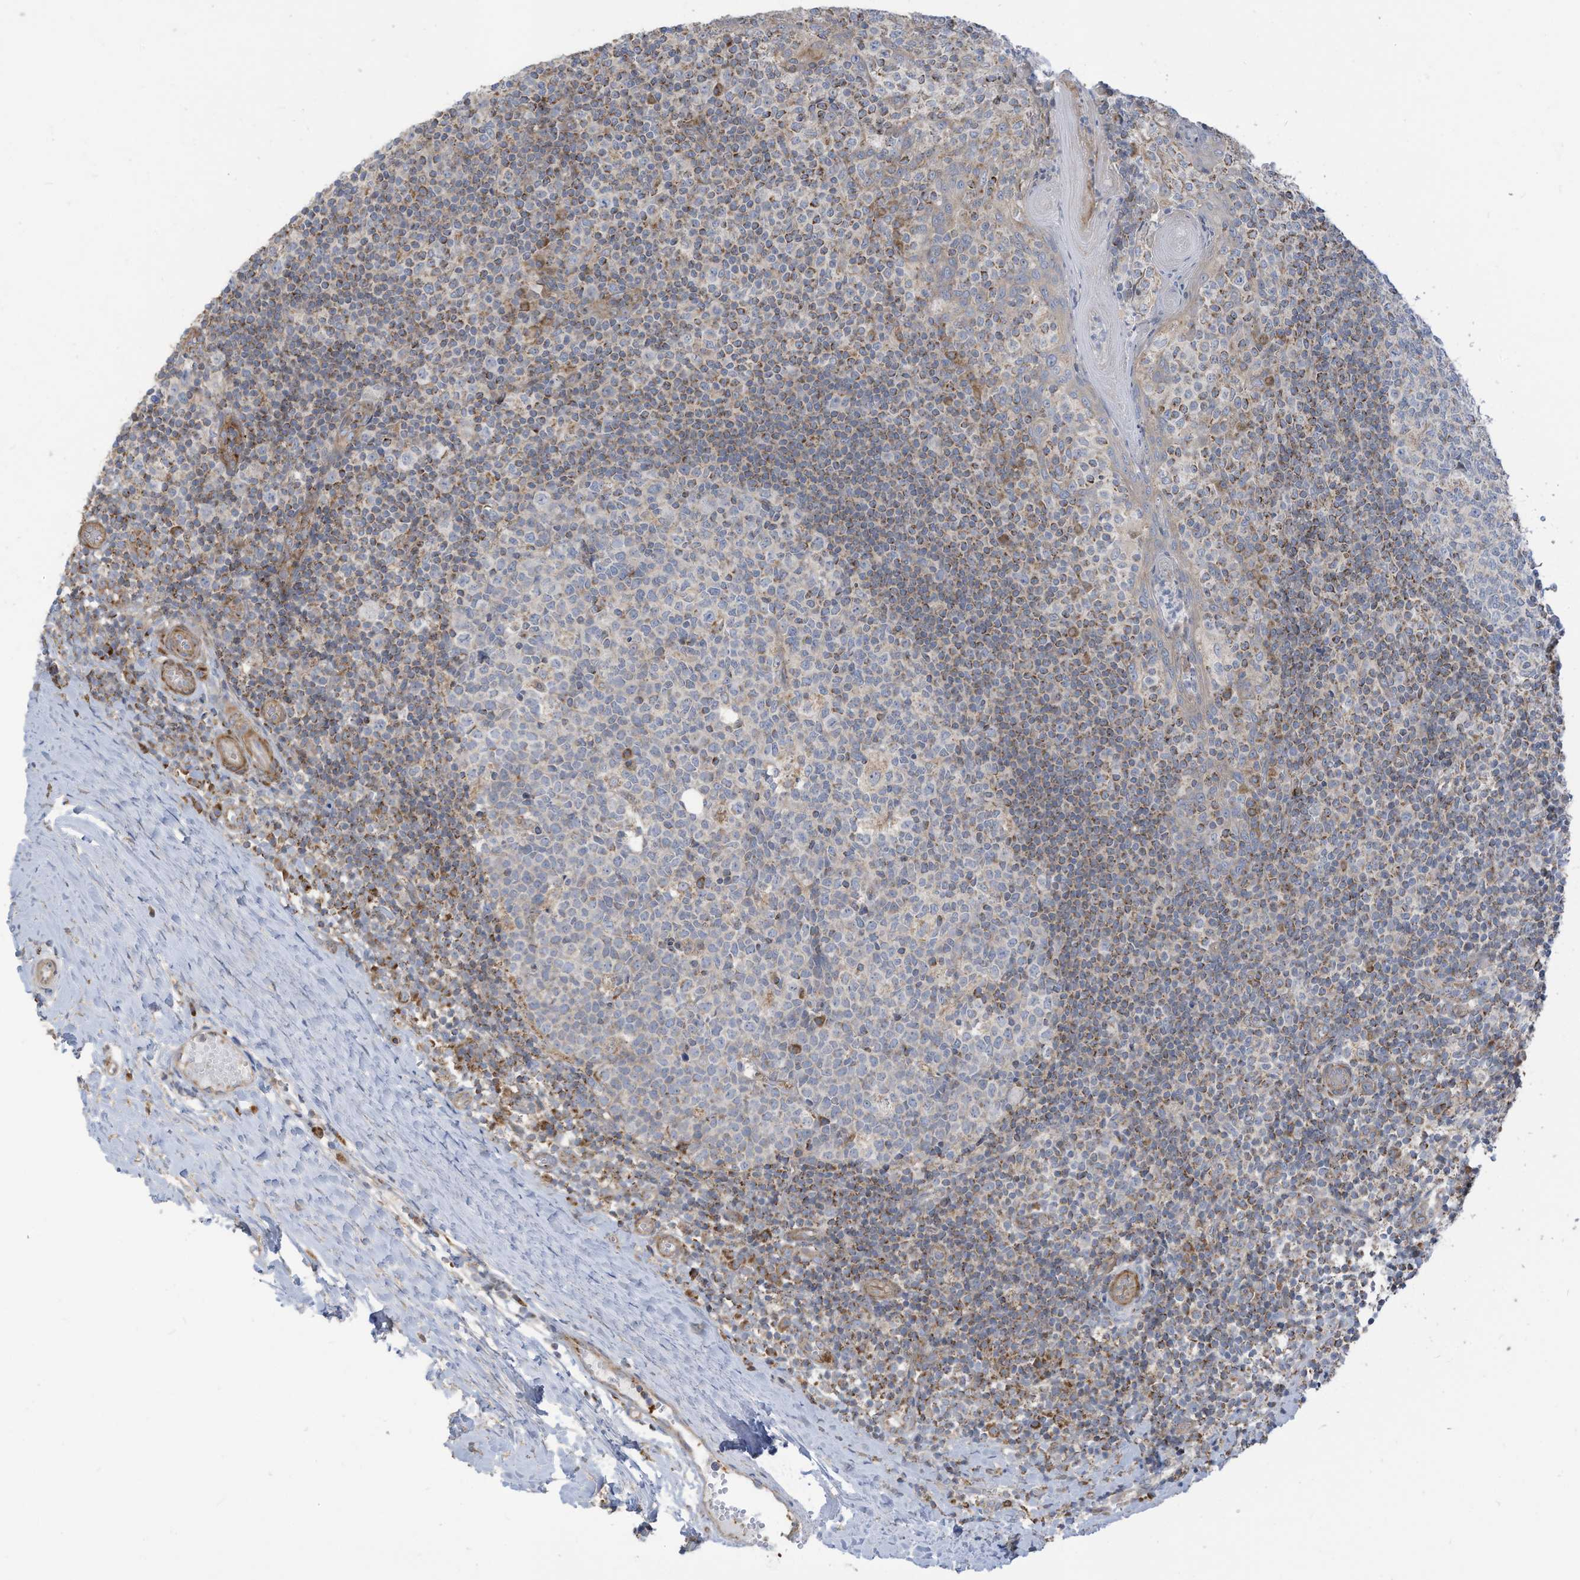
{"staining": {"intensity": "moderate", "quantity": "<25%", "location": "cytoplasmic/membranous"}, "tissue": "tonsil", "cell_type": "Germinal center cells", "image_type": "normal", "snomed": [{"axis": "morphology", "description": "Normal tissue, NOS"}, {"axis": "topography", "description": "Tonsil"}], "caption": "A photomicrograph of tonsil stained for a protein reveals moderate cytoplasmic/membranous brown staining in germinal center cells.", "gene": "GTPBP2", "patient": {"sex": "female", "age": 19}}